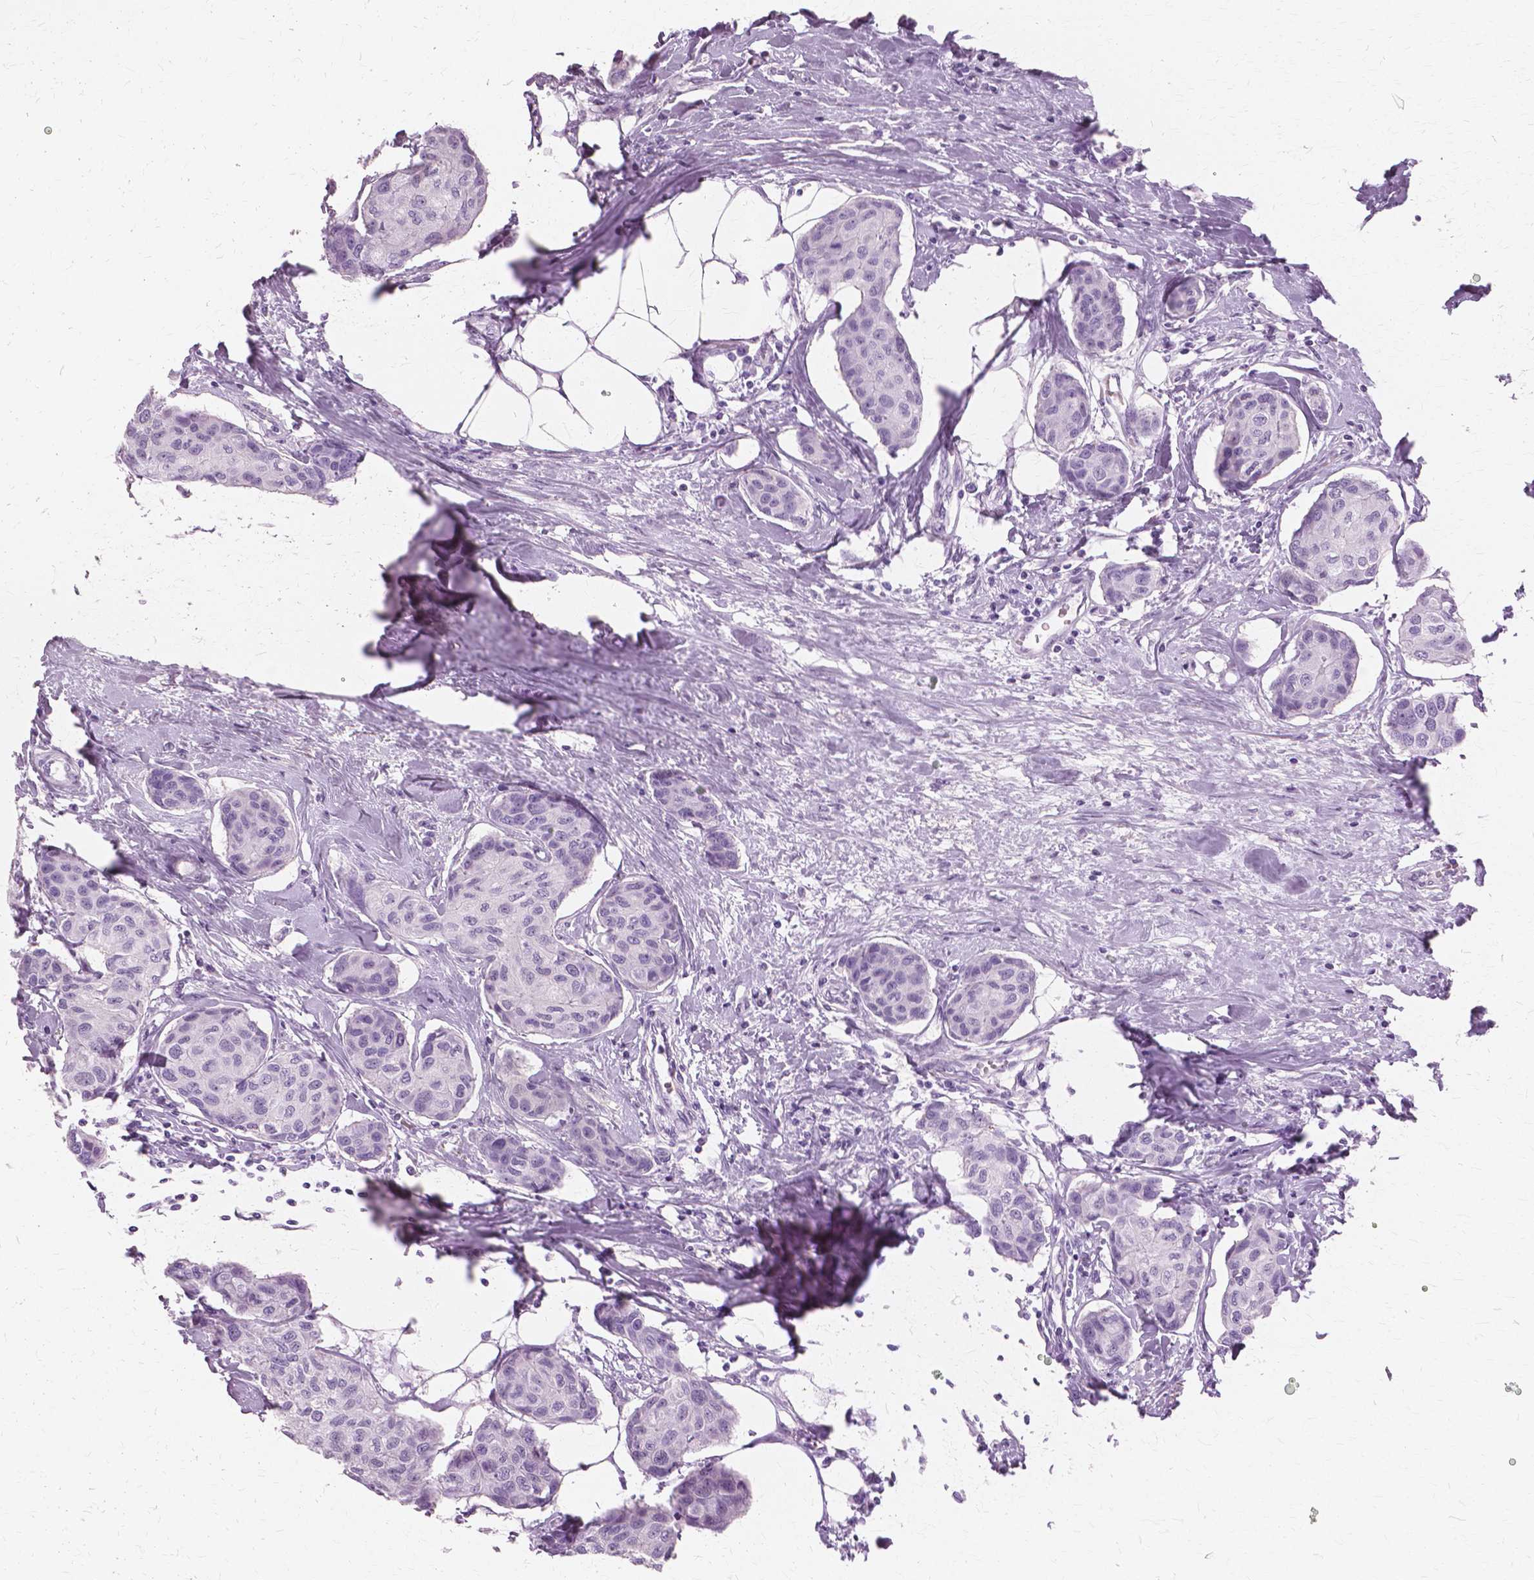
{"staining": {"intensity": "negative", "quantity": "none", "location": "none"}, "tissue": "breast cancer", "cell_type": "Tumor cells", "image_type": "cancer", "snomed": [{"axis": "morphology", "description": "Duct carcinoma"}, {"axis": "topography", "description": "Breast"}], "caption": "High magnification brightfield microscopy of breast cancer (infiltrating ductal carcinoma) stained with DAB (3,3'-diaminobenzidine) (brown) and counterstained with hematoxylin (blue): tumor cells show no significant positivity.", "gene": "SFTPD", "patient": {"sex": "female", "age": 80}}